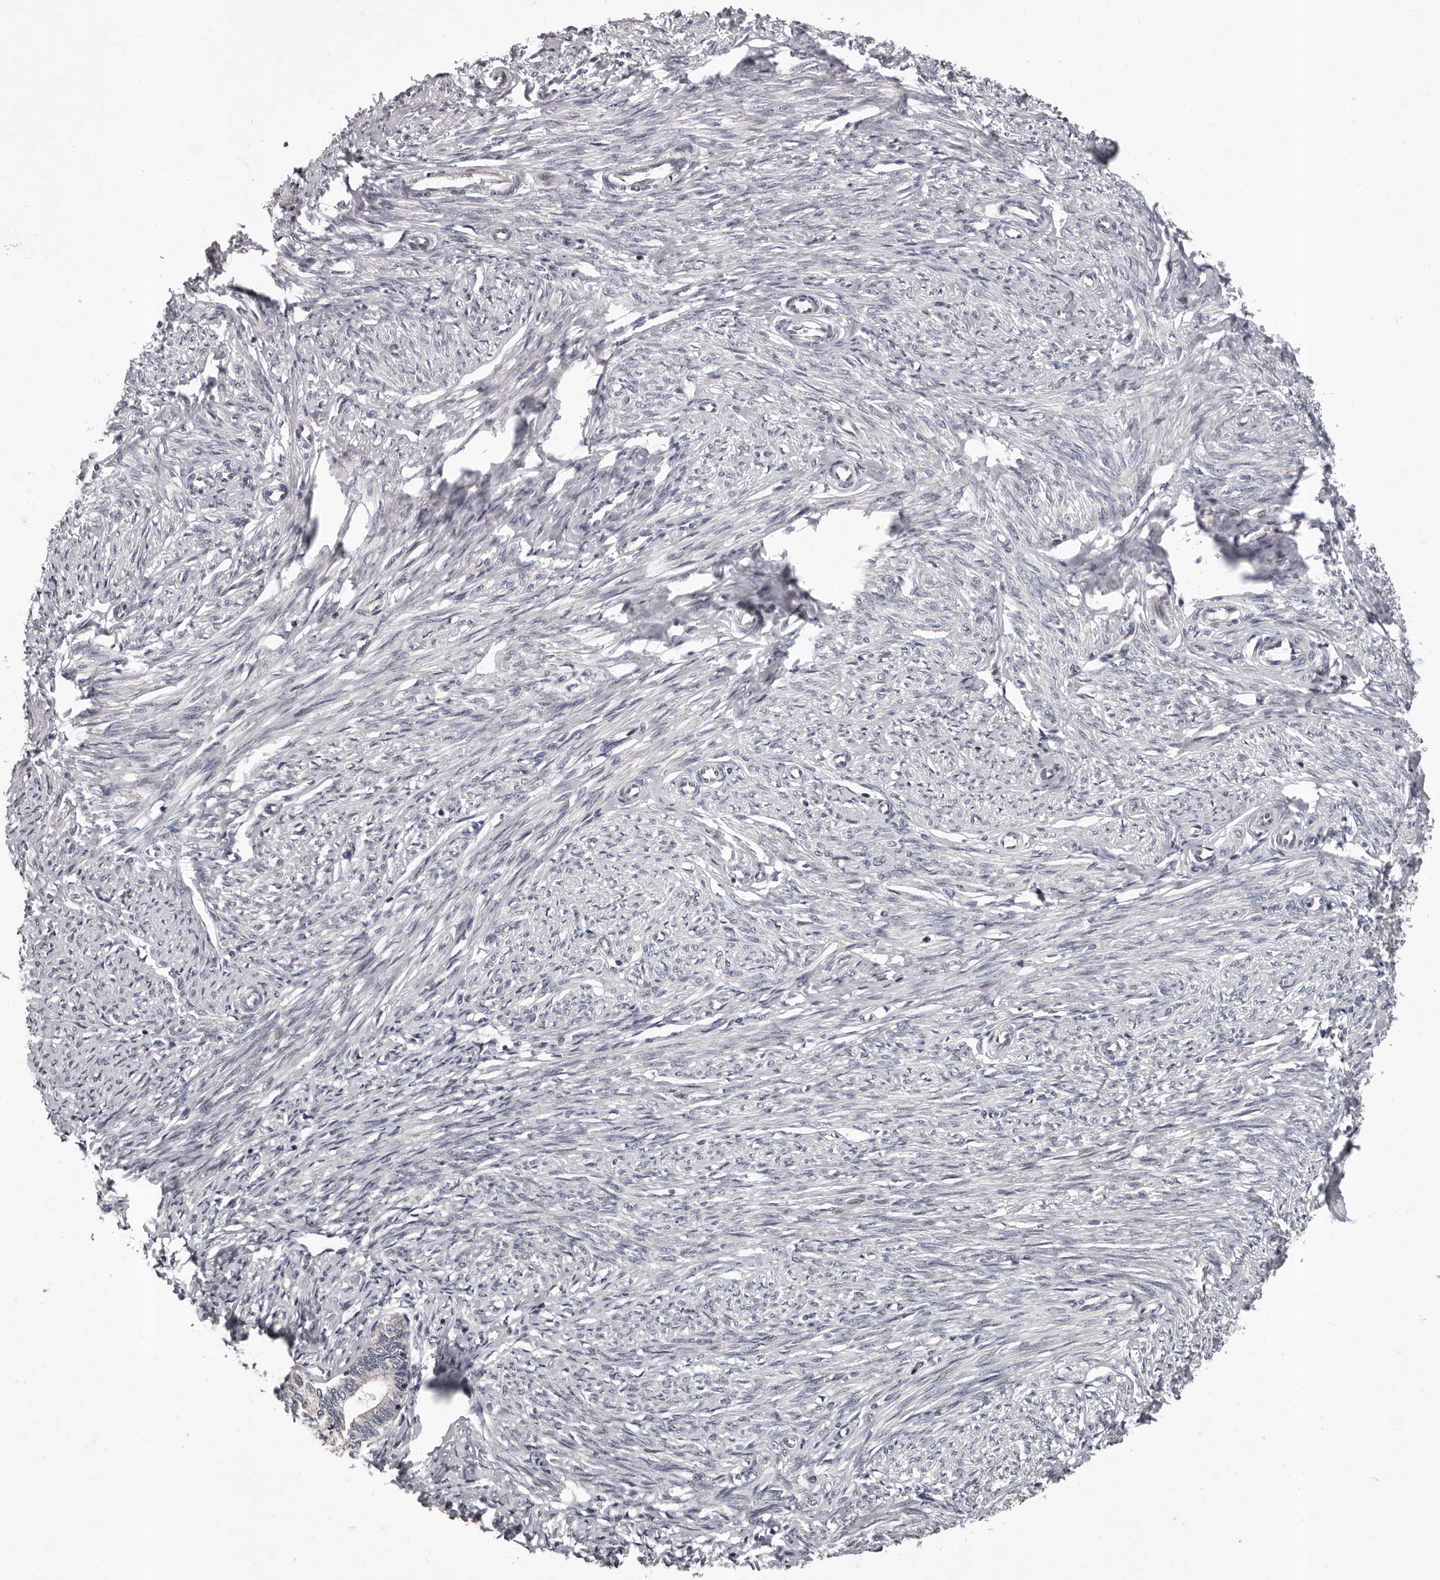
{"staining": {"intensity": "weak", "quantity": "<25%", "location": "cytoplasmic/membranous"}, "tissue": "endometrium", "cell_type": "Cells in endometrial stroma", "image_type": "normal", "snomed": [{"axis": "morphology", "description": "Normal tissue, NOS"}, {"axis": "topography", "description": "Endometrium"}], "caption": "Endometrium stained for a protein using immunohistochemistry (IHC) shows no expression cells in endometrial stroma.", "gene": "MED8", "patient": {"sex": "female", "age": 72}}